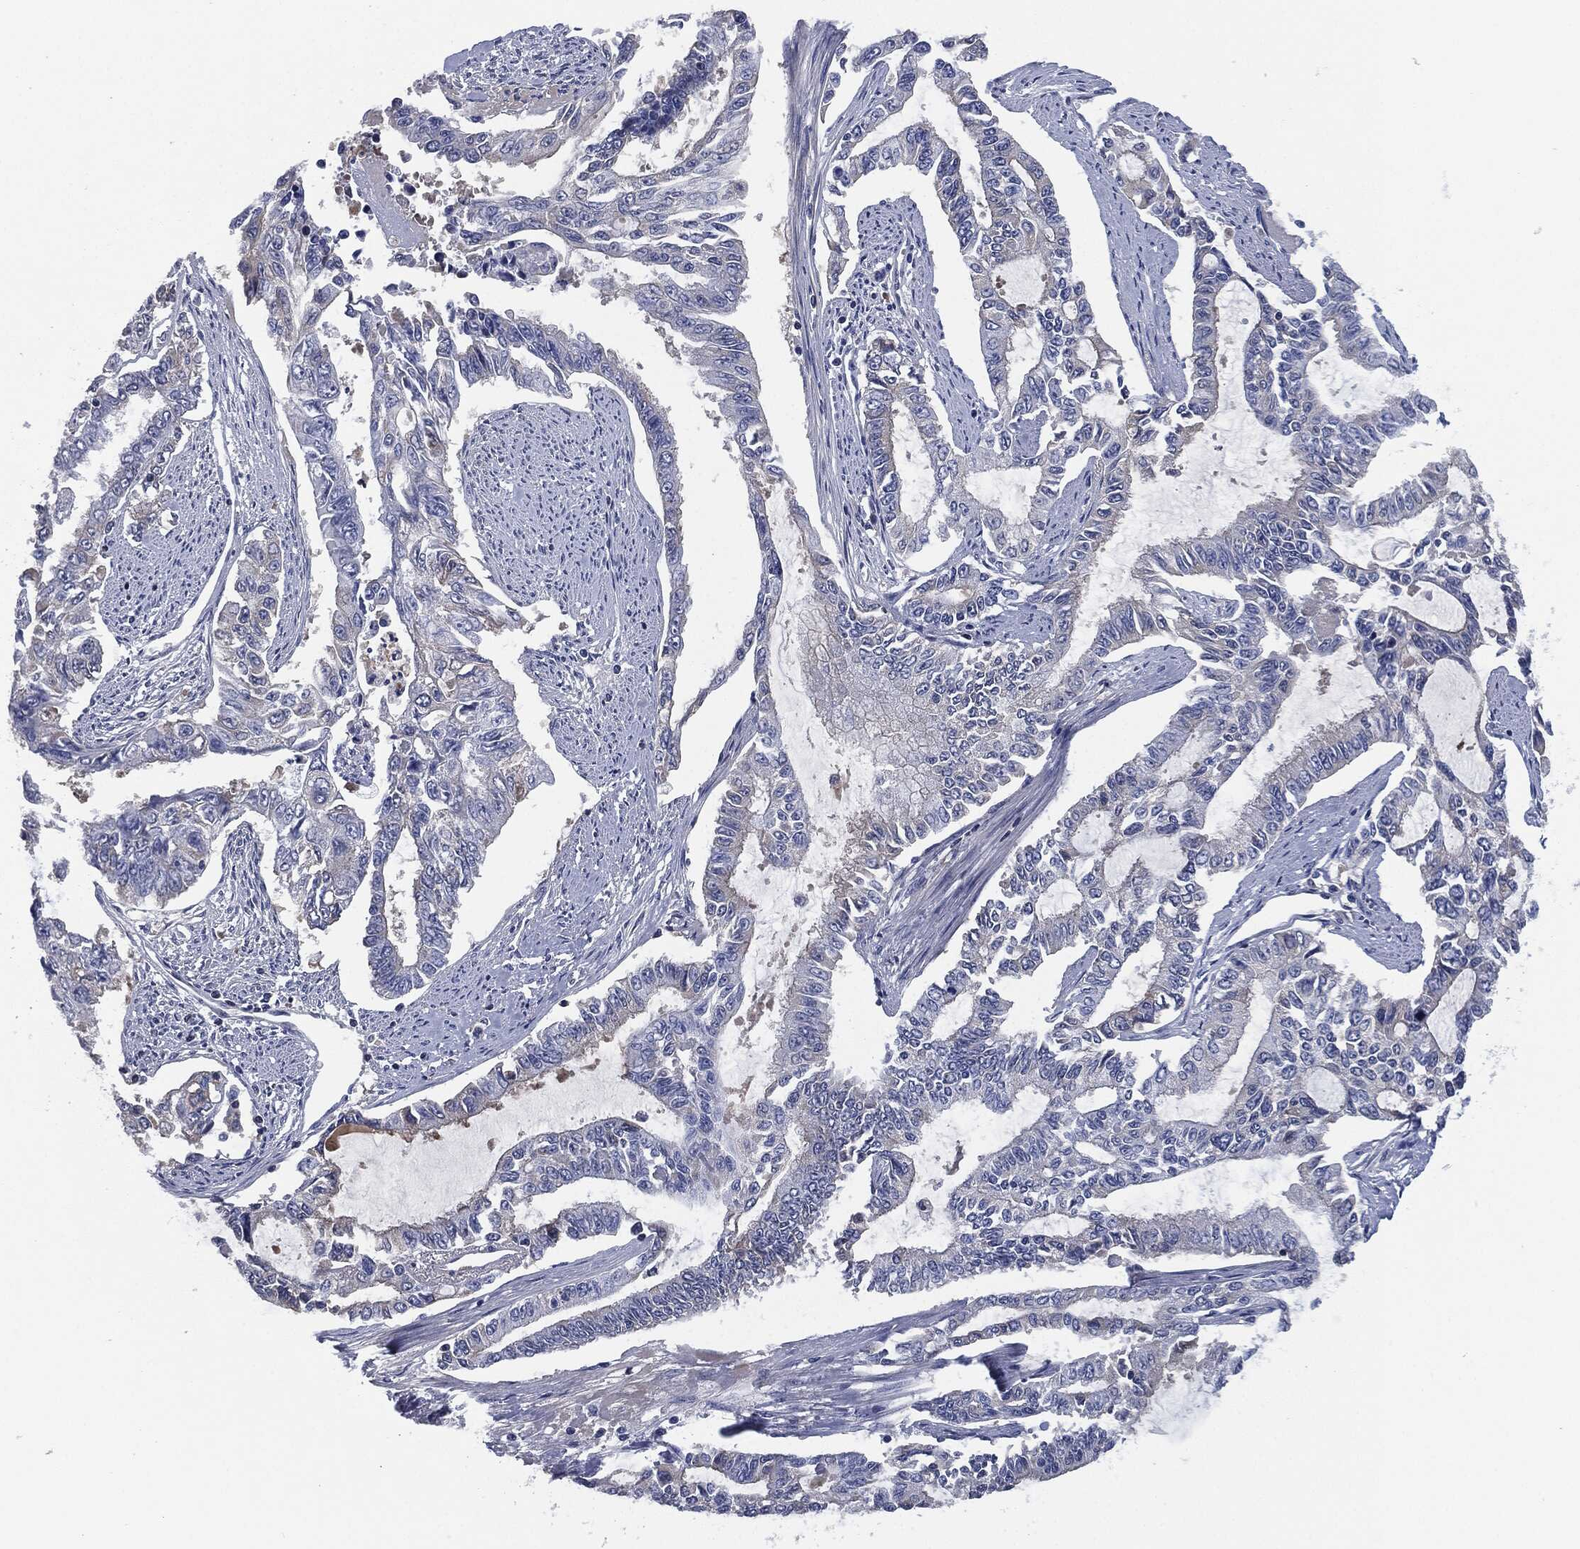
{"staining": {"intensity": "negative", "quantity": "none", "location": "none"}, "tissue": "endometrial cancer", "cell_type": "Tumor cells", "image_type": "cancer", "snomed": [{"axis": "morphology", "description": "Adenocarcinoma, NOS"}, {"axis": "topography", "description": "Uterus"}], "caption": "Immunohistochemical staining of human endometrial adenocarcinoma demonstrates no significant staining in tumor cells.", "gene": "SIGLEC7", "patient": {"sex": "female", "age": 59}}